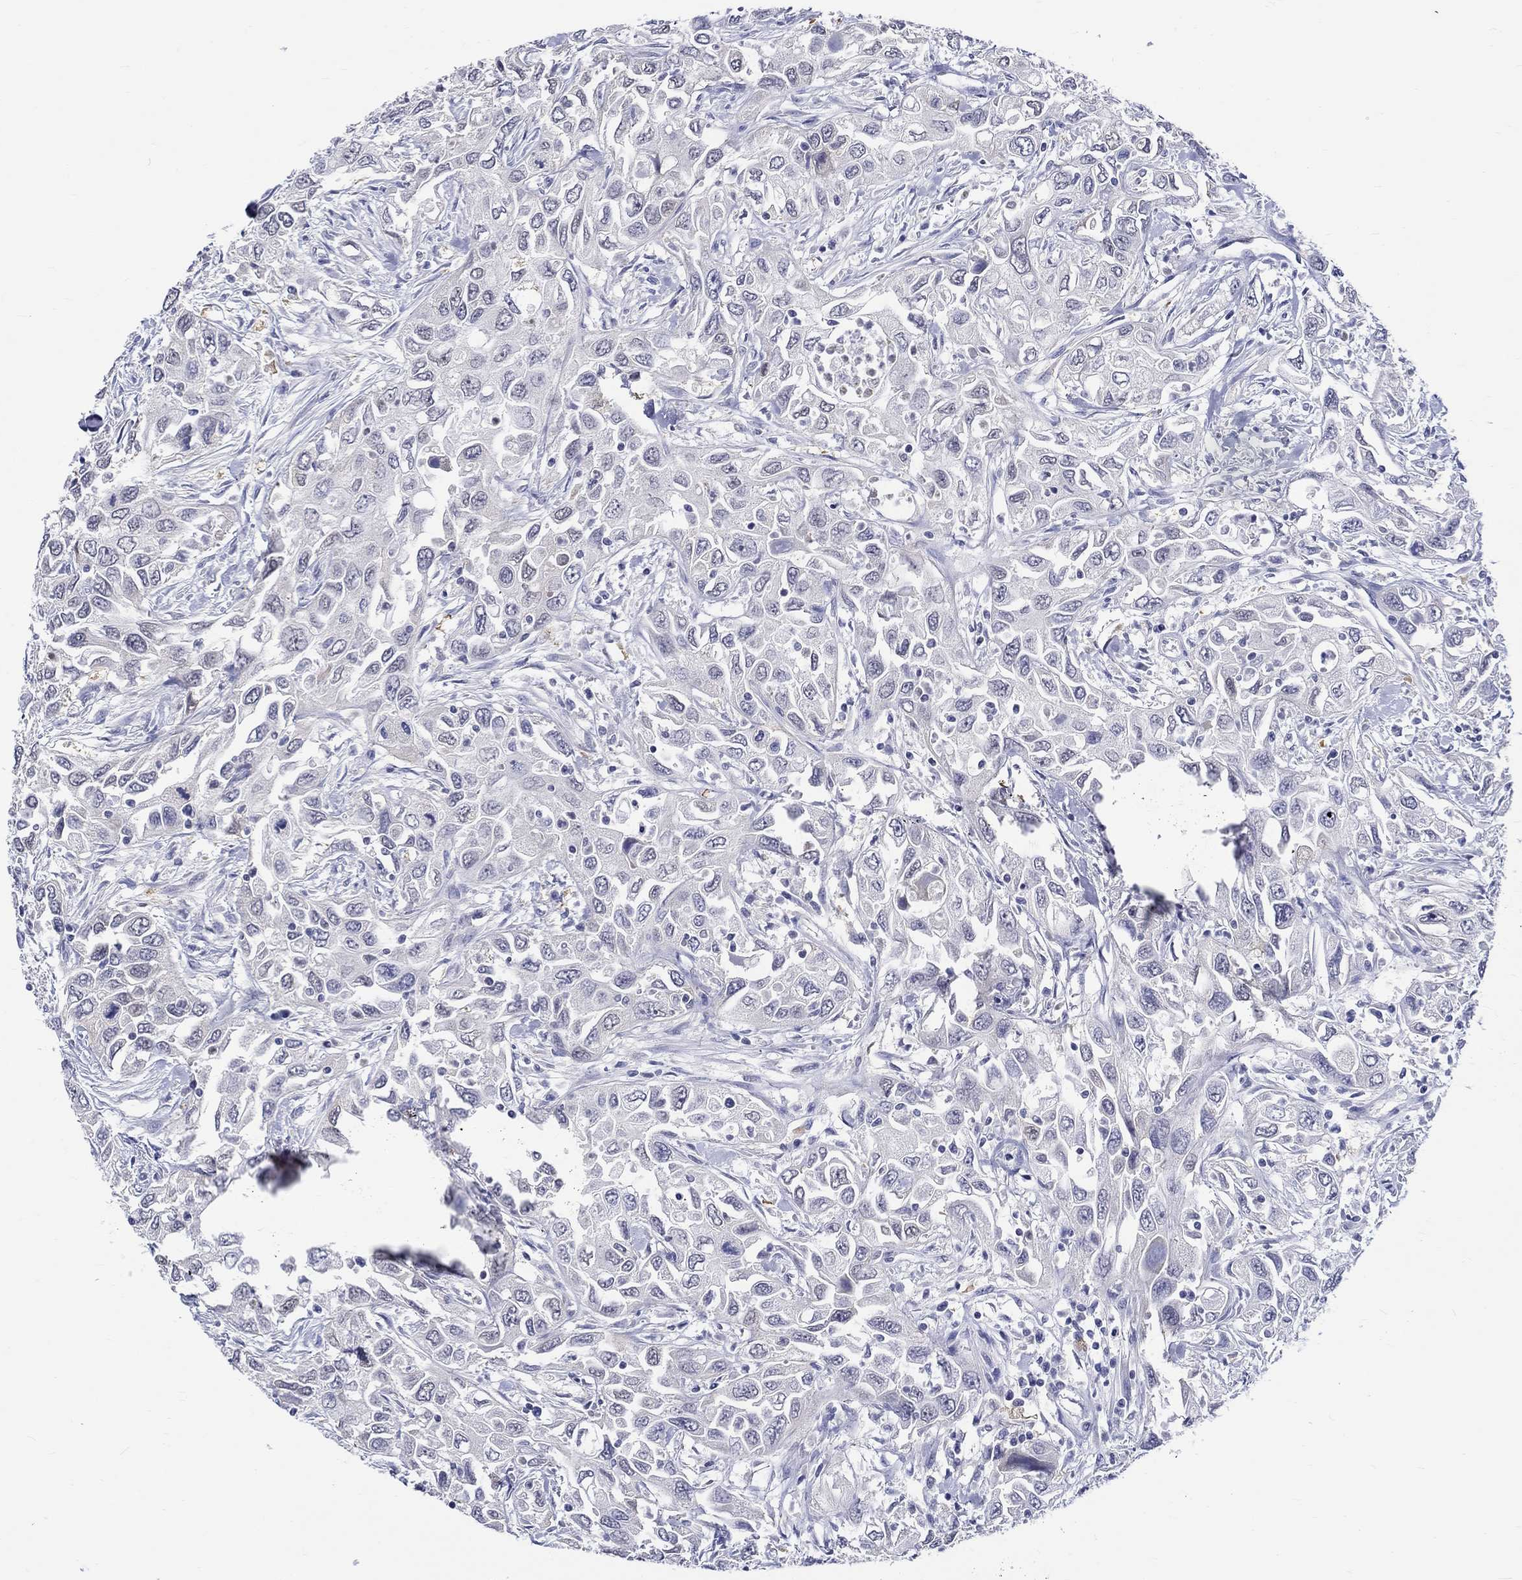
{"staining": {"intensity": "negative", "quantity": "none", "location": "none"}, "tissue": "urothelial cancer", "cell_type": "Tumor cells", "image_type": "cancer", "snomed": [{"axis": "morphology", "description": "Urothelial carcinoma, High grade"}, {"axis": "topography", "description": "Urinary bladder"}], "caption": "Immunohistochemistry (IHC) micrograph of neoplastic tissue: human urothelial cancer stained with DAB (3,3'-diaminobenzidine) demonstrates no significant protein expression in tumor cells. (Stains: DAB immunohistochemistry with hematoxylin counter stain, Microscopy: brightfield microscopy at high magnification).", "gene": "ST6GALNAC1", "patient": {"sex": "male", "age": 76}}